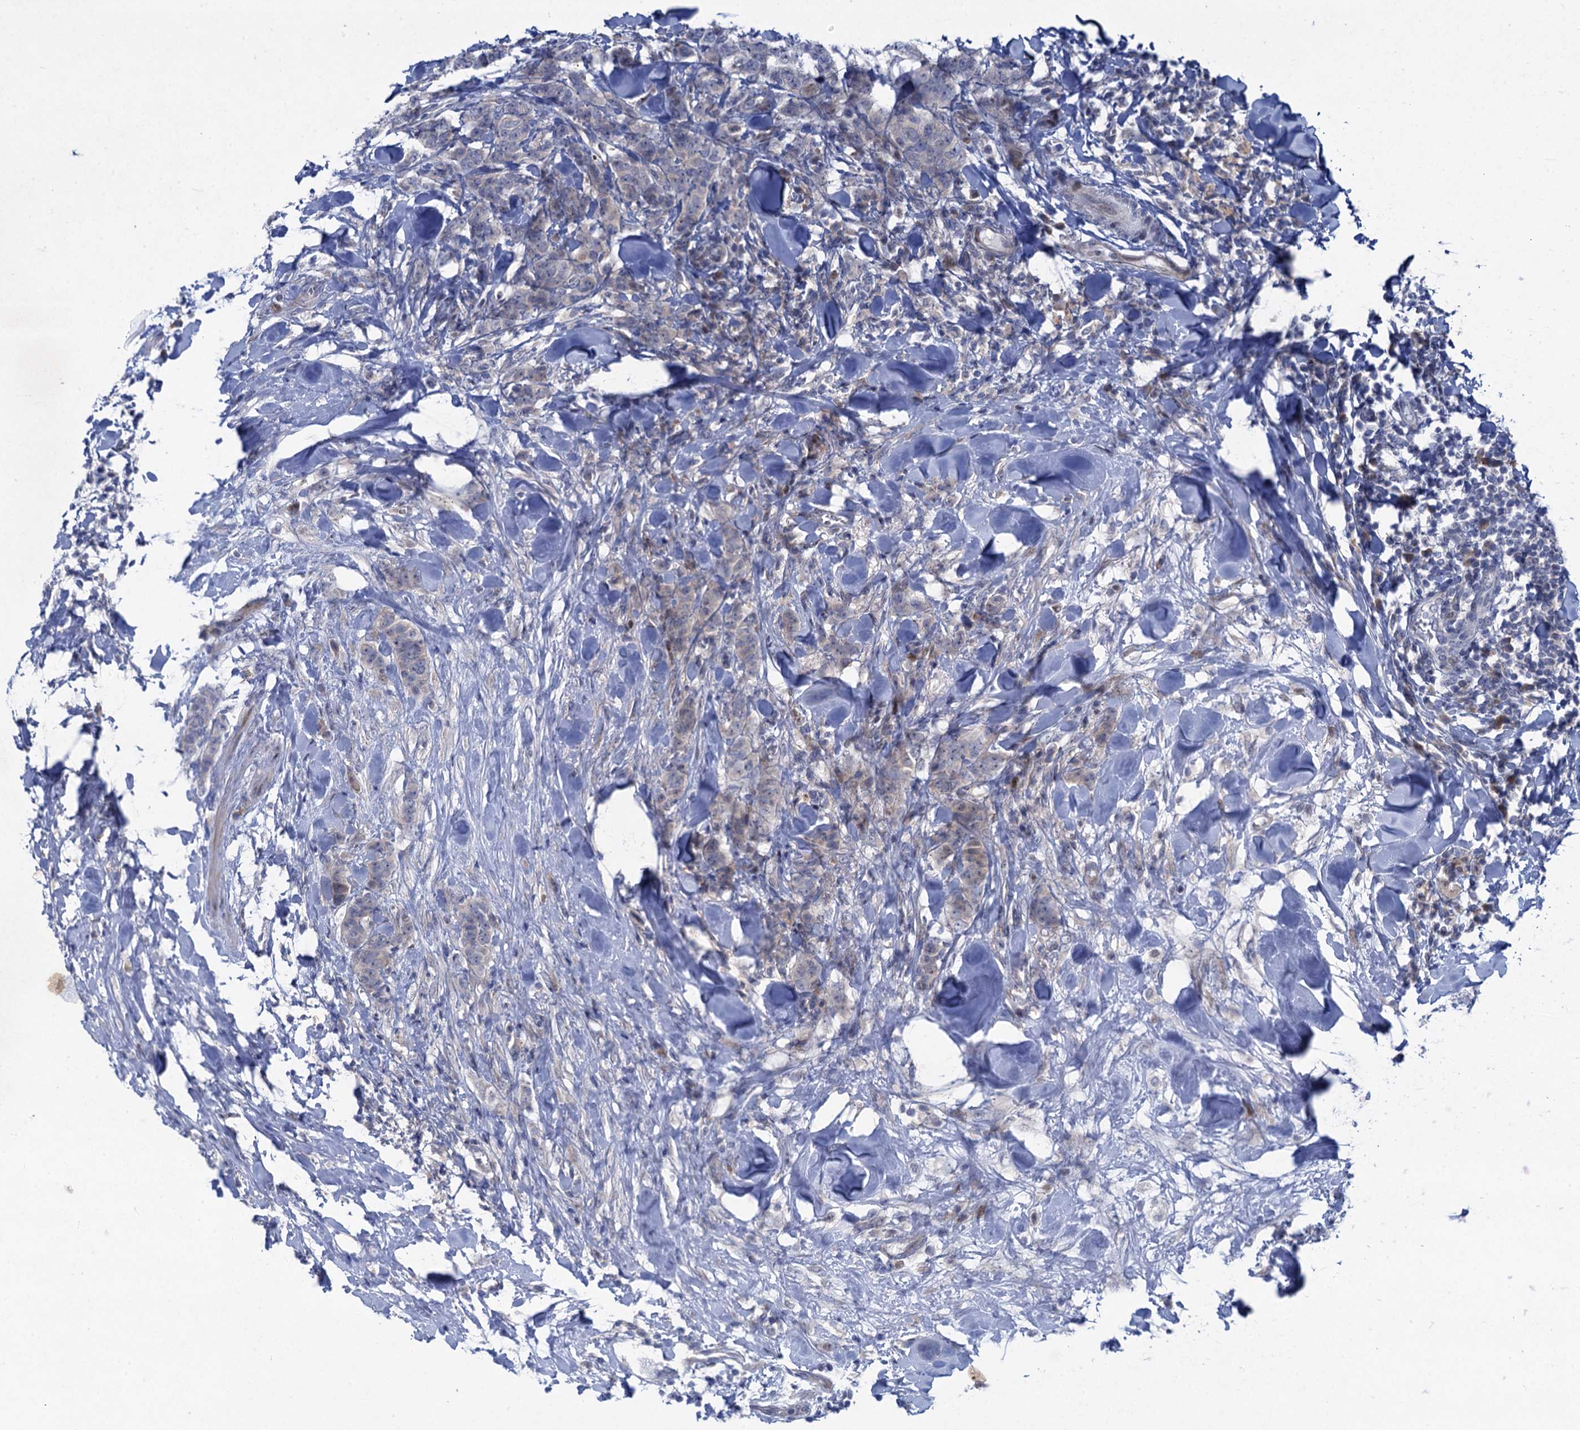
{"staining": {"intensity": "negative", "quantity": "none", "location": "none"}, "tissue": "breast cancer", "cell_type": "Tumor cells", "image_type": "cancer", "snomed": [{"axis": "morphology", "description": "Duct carcinoma"}, {"axis": "topography", "description": "Breast"}], "caption": "An IHC histopathology image of breast cancer is shown. There is no staining in tumor cells of breast cancer.", "gene": "QPCTL", "patient": {"sex": "female", "age": 40}}